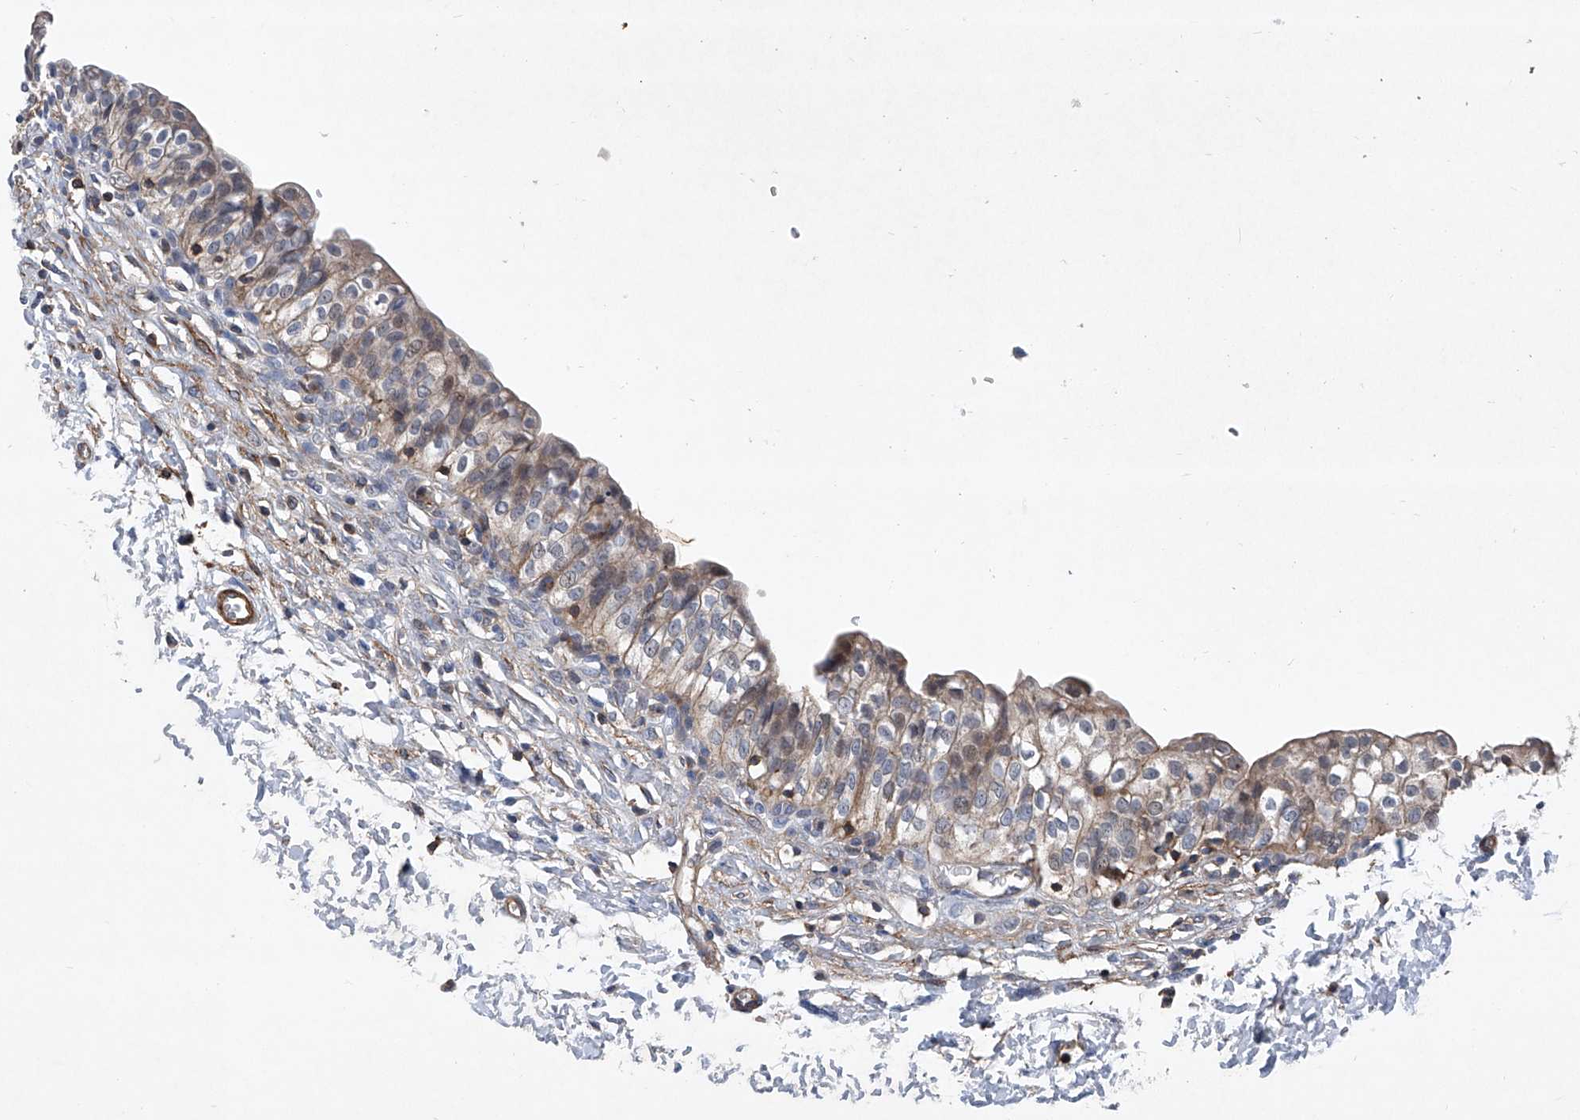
{"staining": {"intensity": "weak", "quantity": "25%-75%", "location": "cytoplasmic/membranous"}, "tissue": "urinary bladder", "cell_type": "Urothelial cells", "image_type": "normal", "snomed": [{"axis": "morphology", "description": "Normal tissue, NOS"}, {"axis": "topography", "description": "Urinary bladder"}], "caption": "Immunohistochemistry (DAB (3,3'-diaminobenzidine)) staining of unremarkable urinary bladder reveals weak cytoplasmic/membranous protein expression in approximately 25%-75% of urothelial cells. The staining was performed using DAB (3,3'-diaminobenzidine), with brown indicating positive protein expression. Nuclei are stained blue with hematoxylin.", "gene": "NT5C3A", "patient": {"sex": "male", "age": 55}}